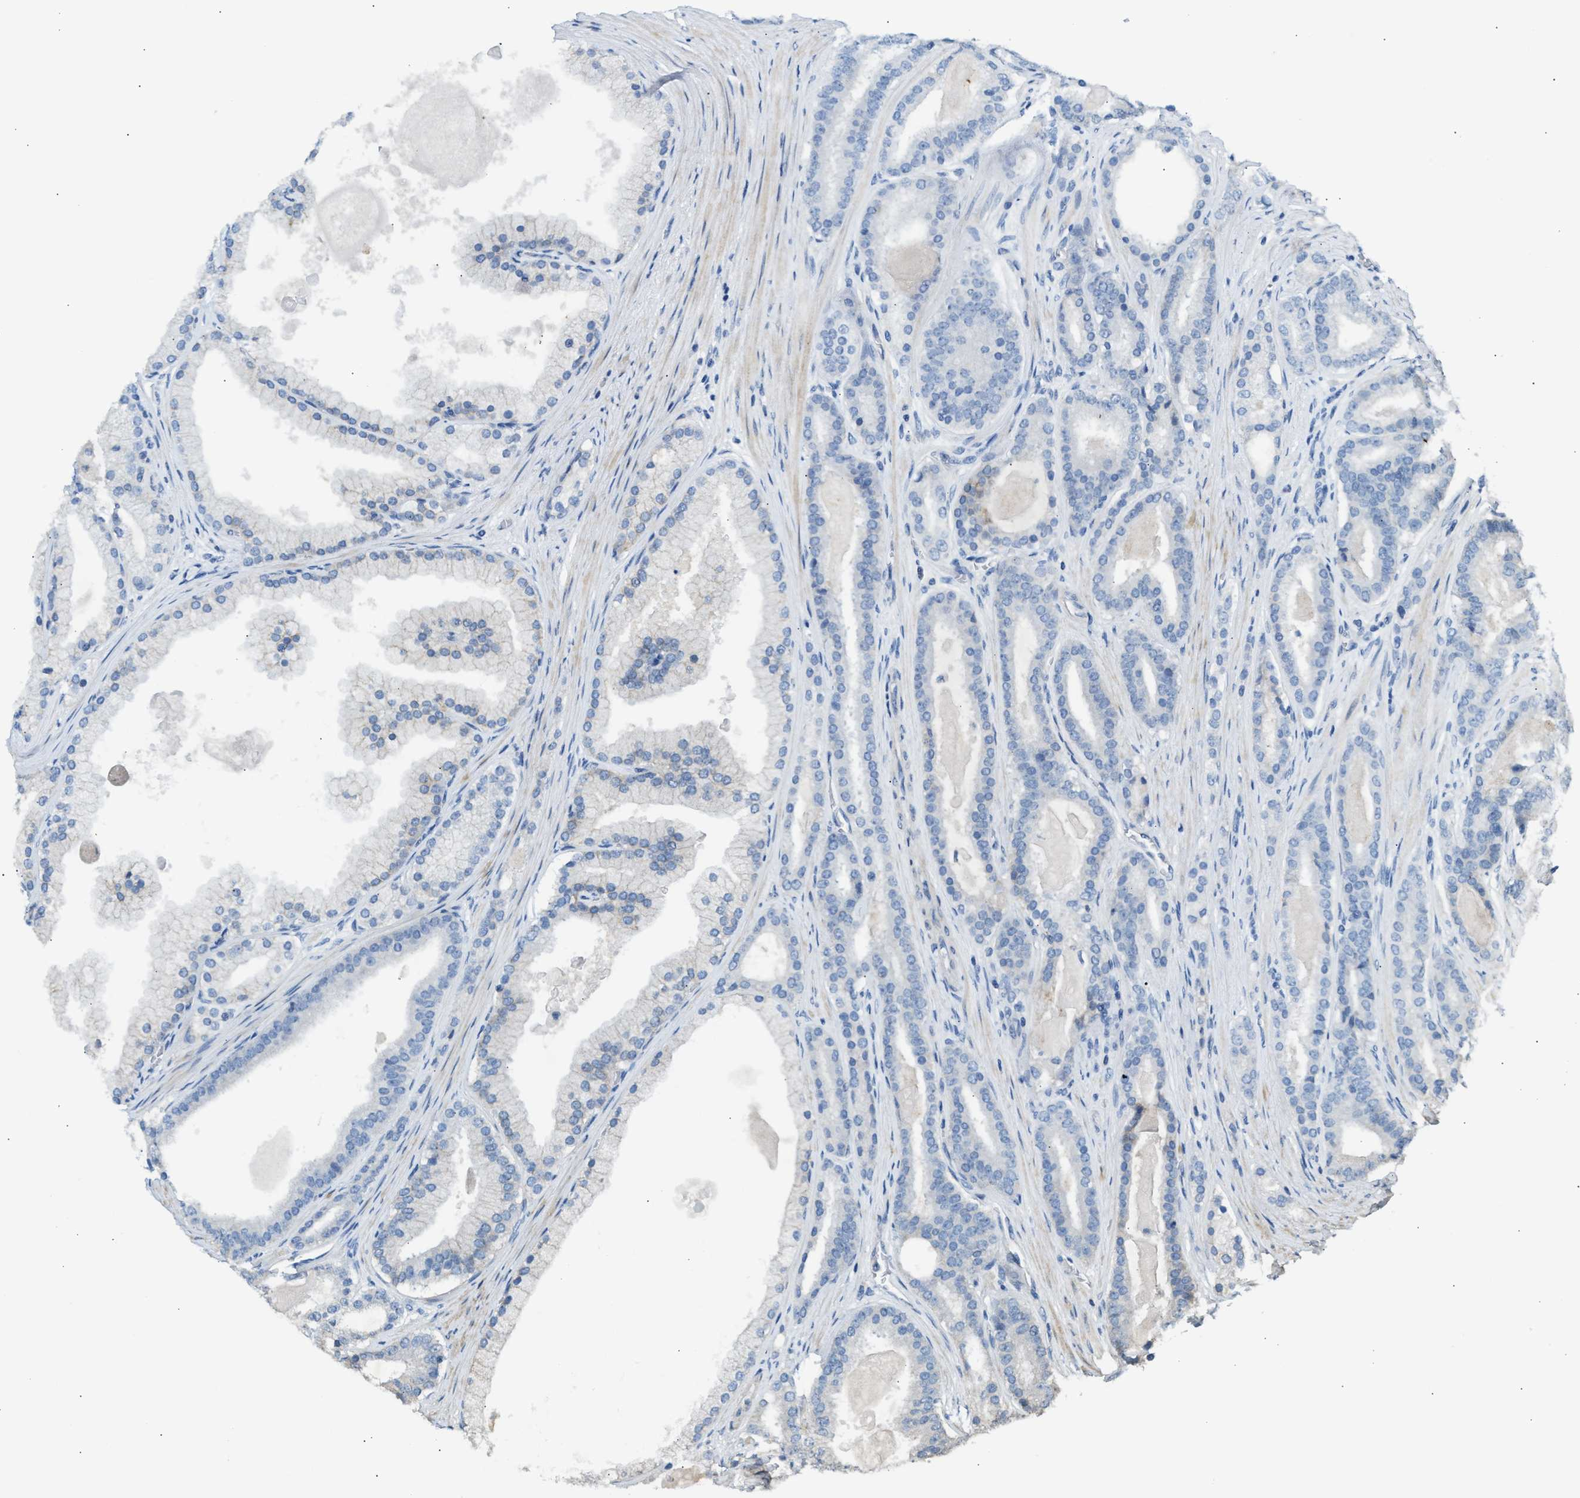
{"staining": {"intensity": "negative", "quantity": "none", "location": "none"}, "tissue": "prostate cancer", "cell_type": "Tumor cells", "image_type": "cancer", "snomed": [{"axis": "morphology", "description": "Adenocarcinoma, High grade"}, {"axis": "topography", "description": "Prostate"}], "caption": "High magnification brightfield microscopy of prostate cancer stained with DAB (brown) and counterstained with hematoxylin (blue): tumor cells show no significant expression.", "gene": "ERBB2", "patient": {"sex": "male", "age": 60}}